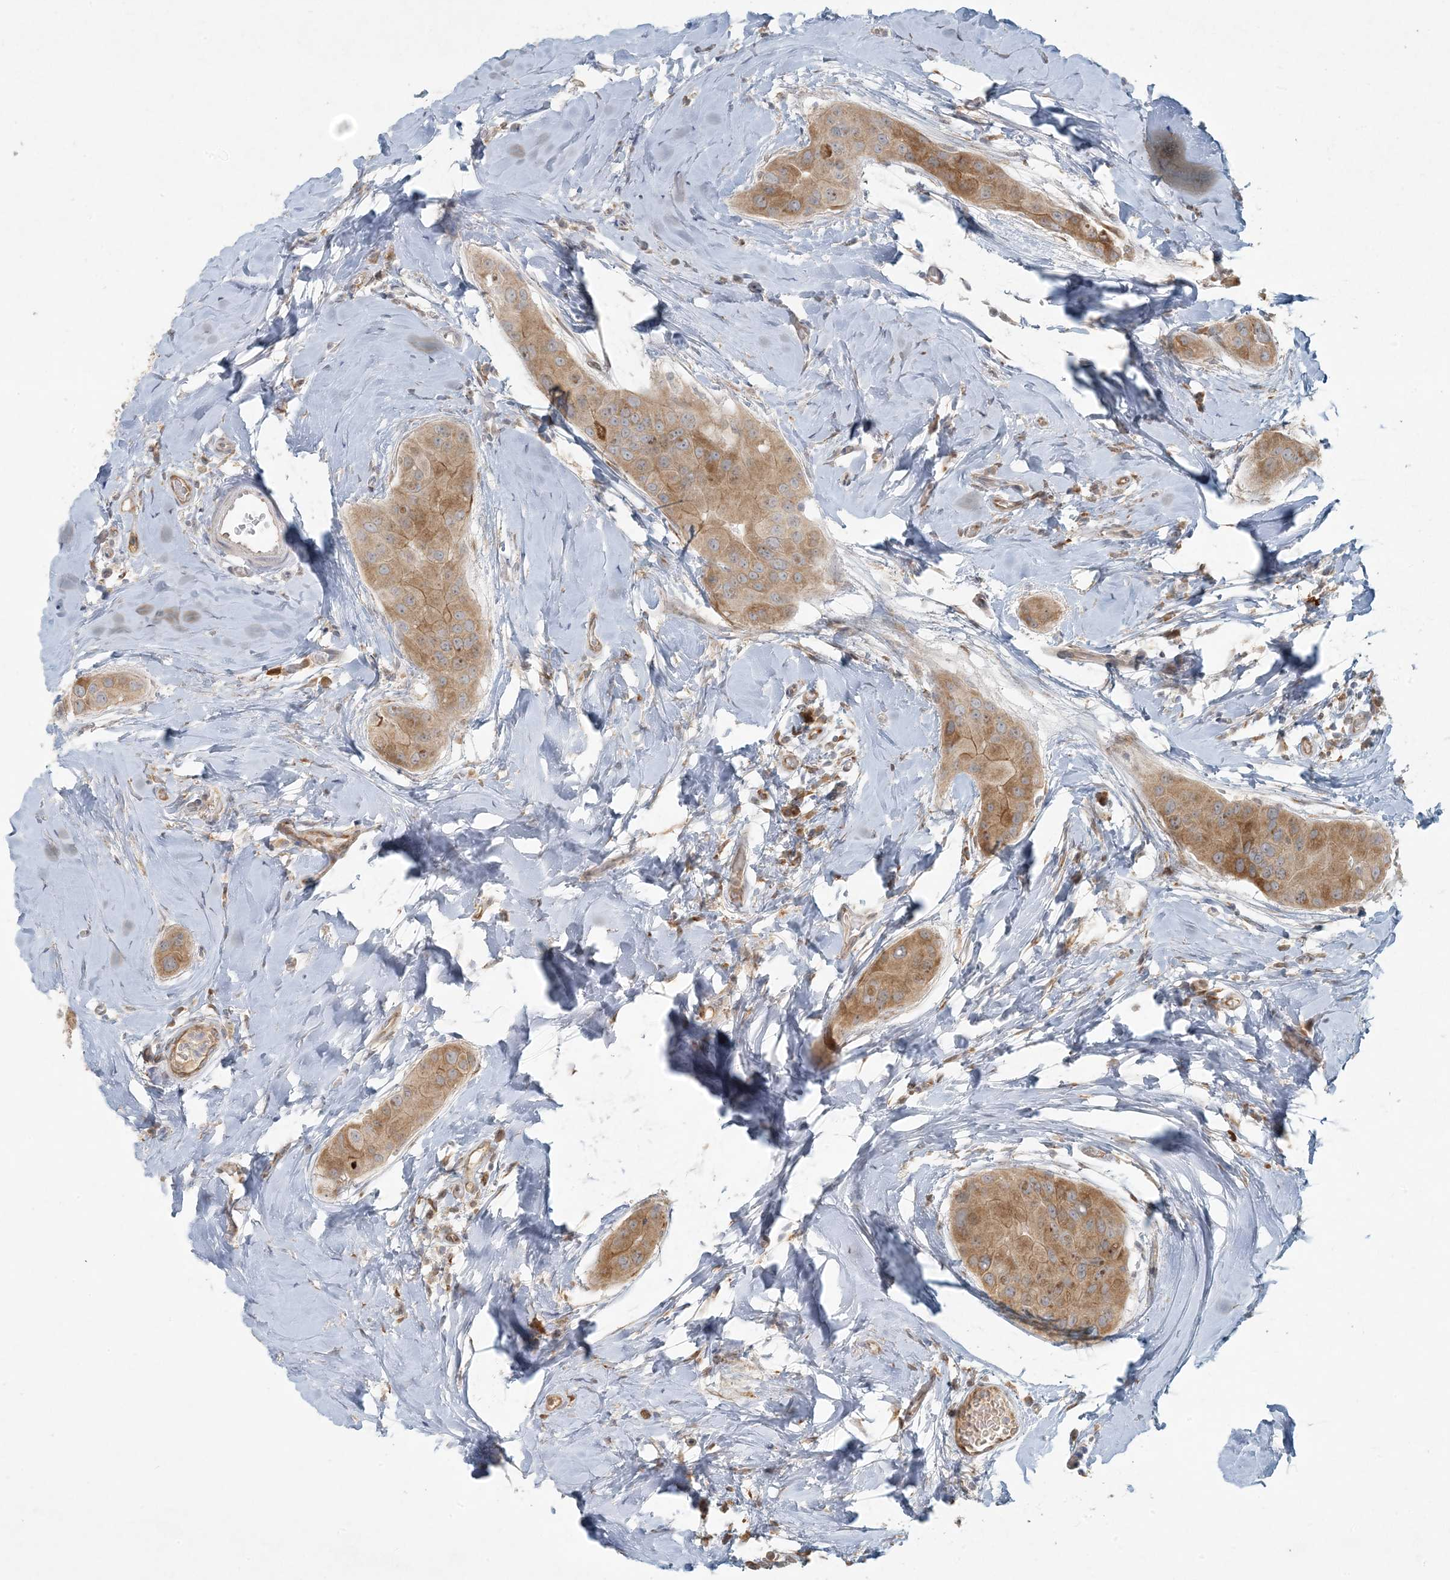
{"staining": {"intensity": "moderate", "quantity": ">75%", "location": "cytoplasmic/membranous"}, "tissue": "thyroid cancer", "cell_type": "Tumor cells", "image_type": "cancer", "snomed": [{"axis": "morphology", "description": "Papillary adenocarcinoma, NOS"}, {"axis": "topography", "description": "Thyroid gland"}], "caption": "Immunohistochemical staining of human thyroid papillary adenocarcinoma exhibits moderate cytoplasmic/membranous protein positivity in approximately >75% of tumor cells.", "gene": "HACL1", "patient": {"sex": "male", "age": 33}}